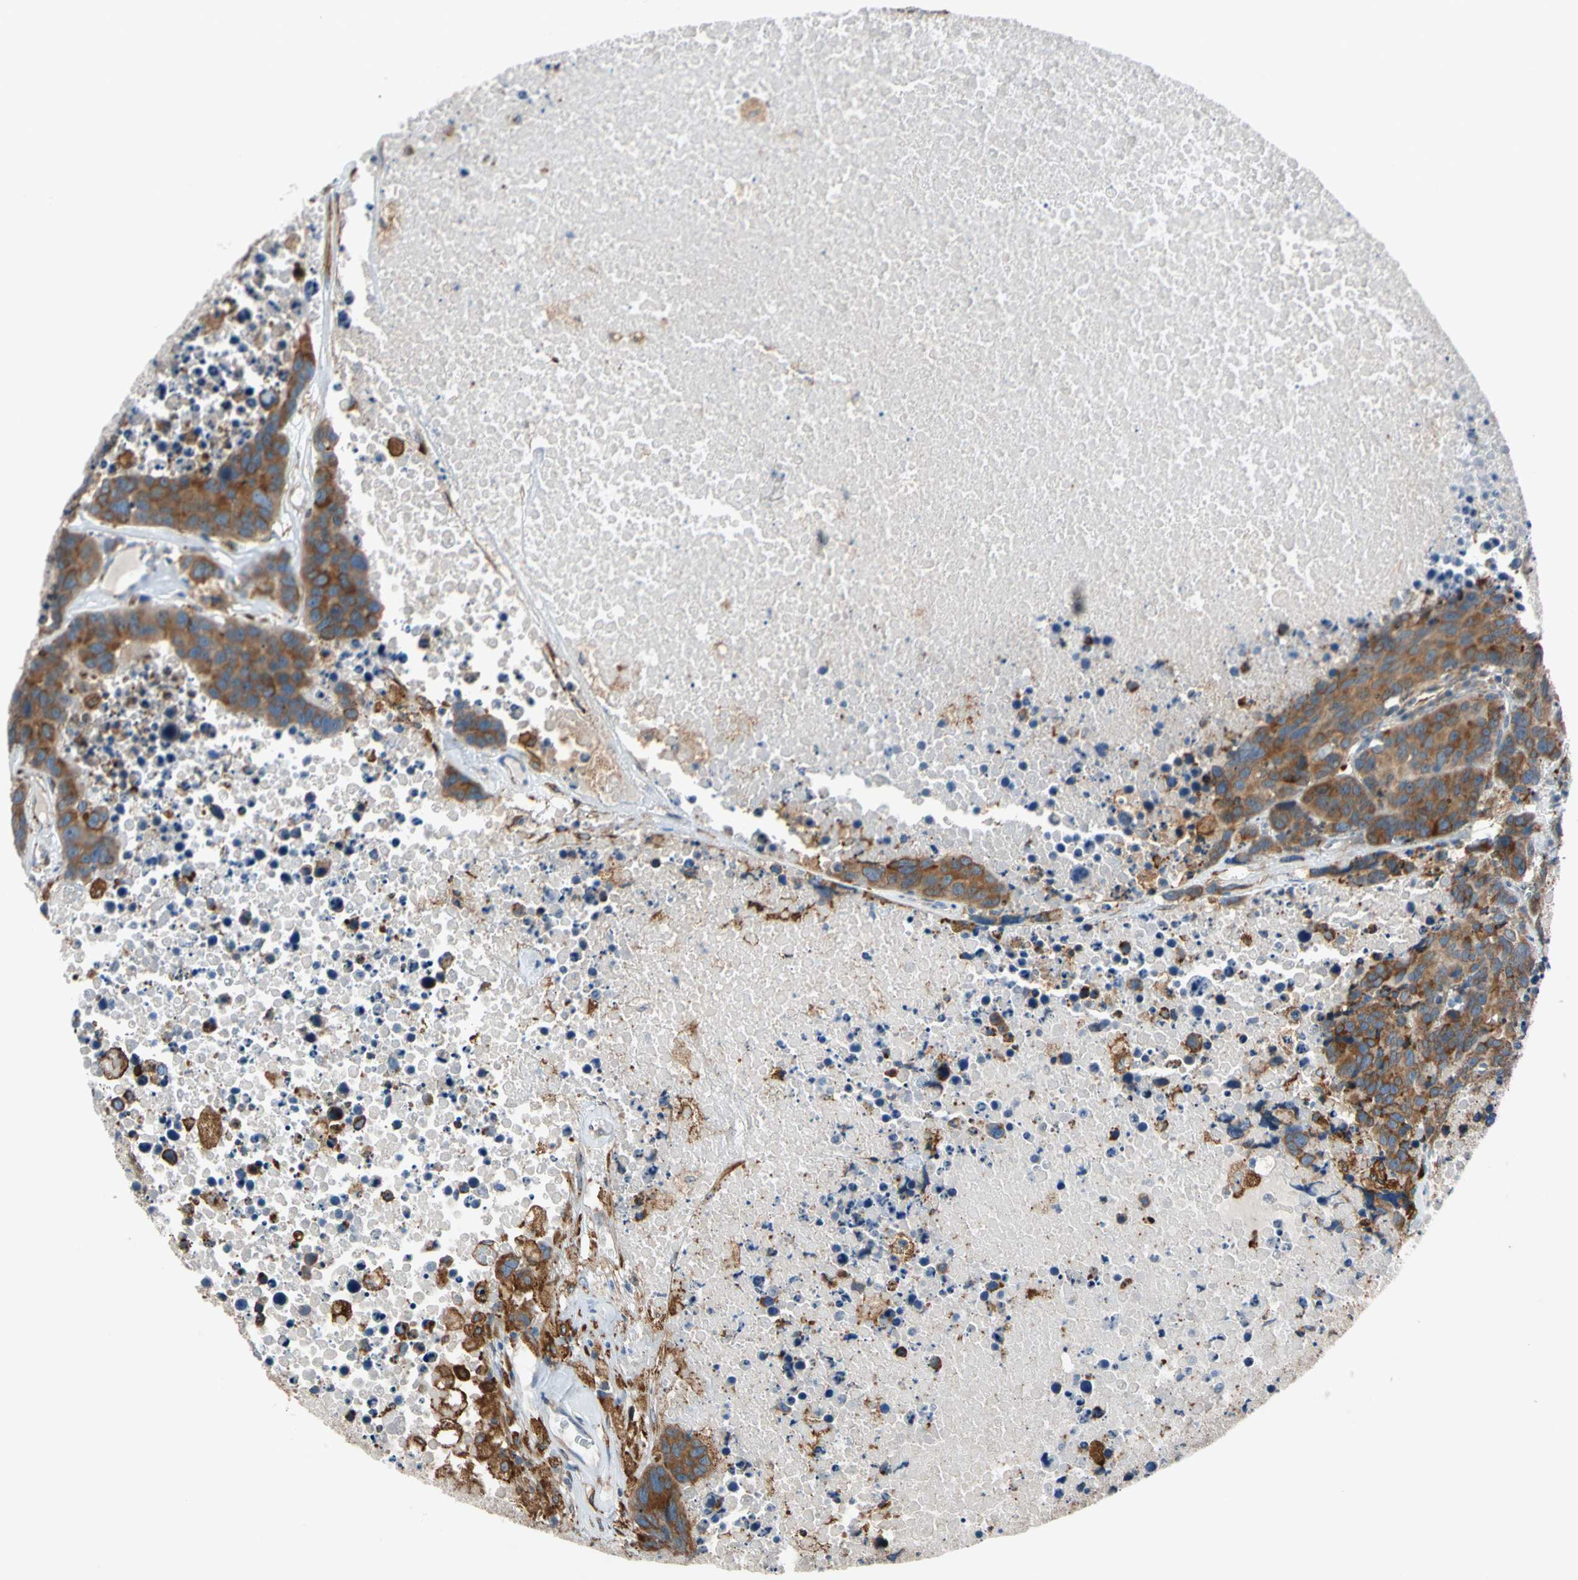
{"staining": {"intensity": "strong", "quantity": ">75%", "location": "cytoplasmic/membranous"}, "tissue": "carcinoid", "cell_type": "Tumor cells", "image_type": "cancer", "snomed": [{"axis": "morphology", "description": "Carcinoid, malignant, NOS"}, {"axis": "topography", "description": "Lung"}], "caption": "Protein staining of malignant carcinoid tissue reveals strong cytoplasmic/membranous positivity in about >75% of tumor cells.", "gene": "LRPAP1", "patient": {"sex": "male", "age": 60}}